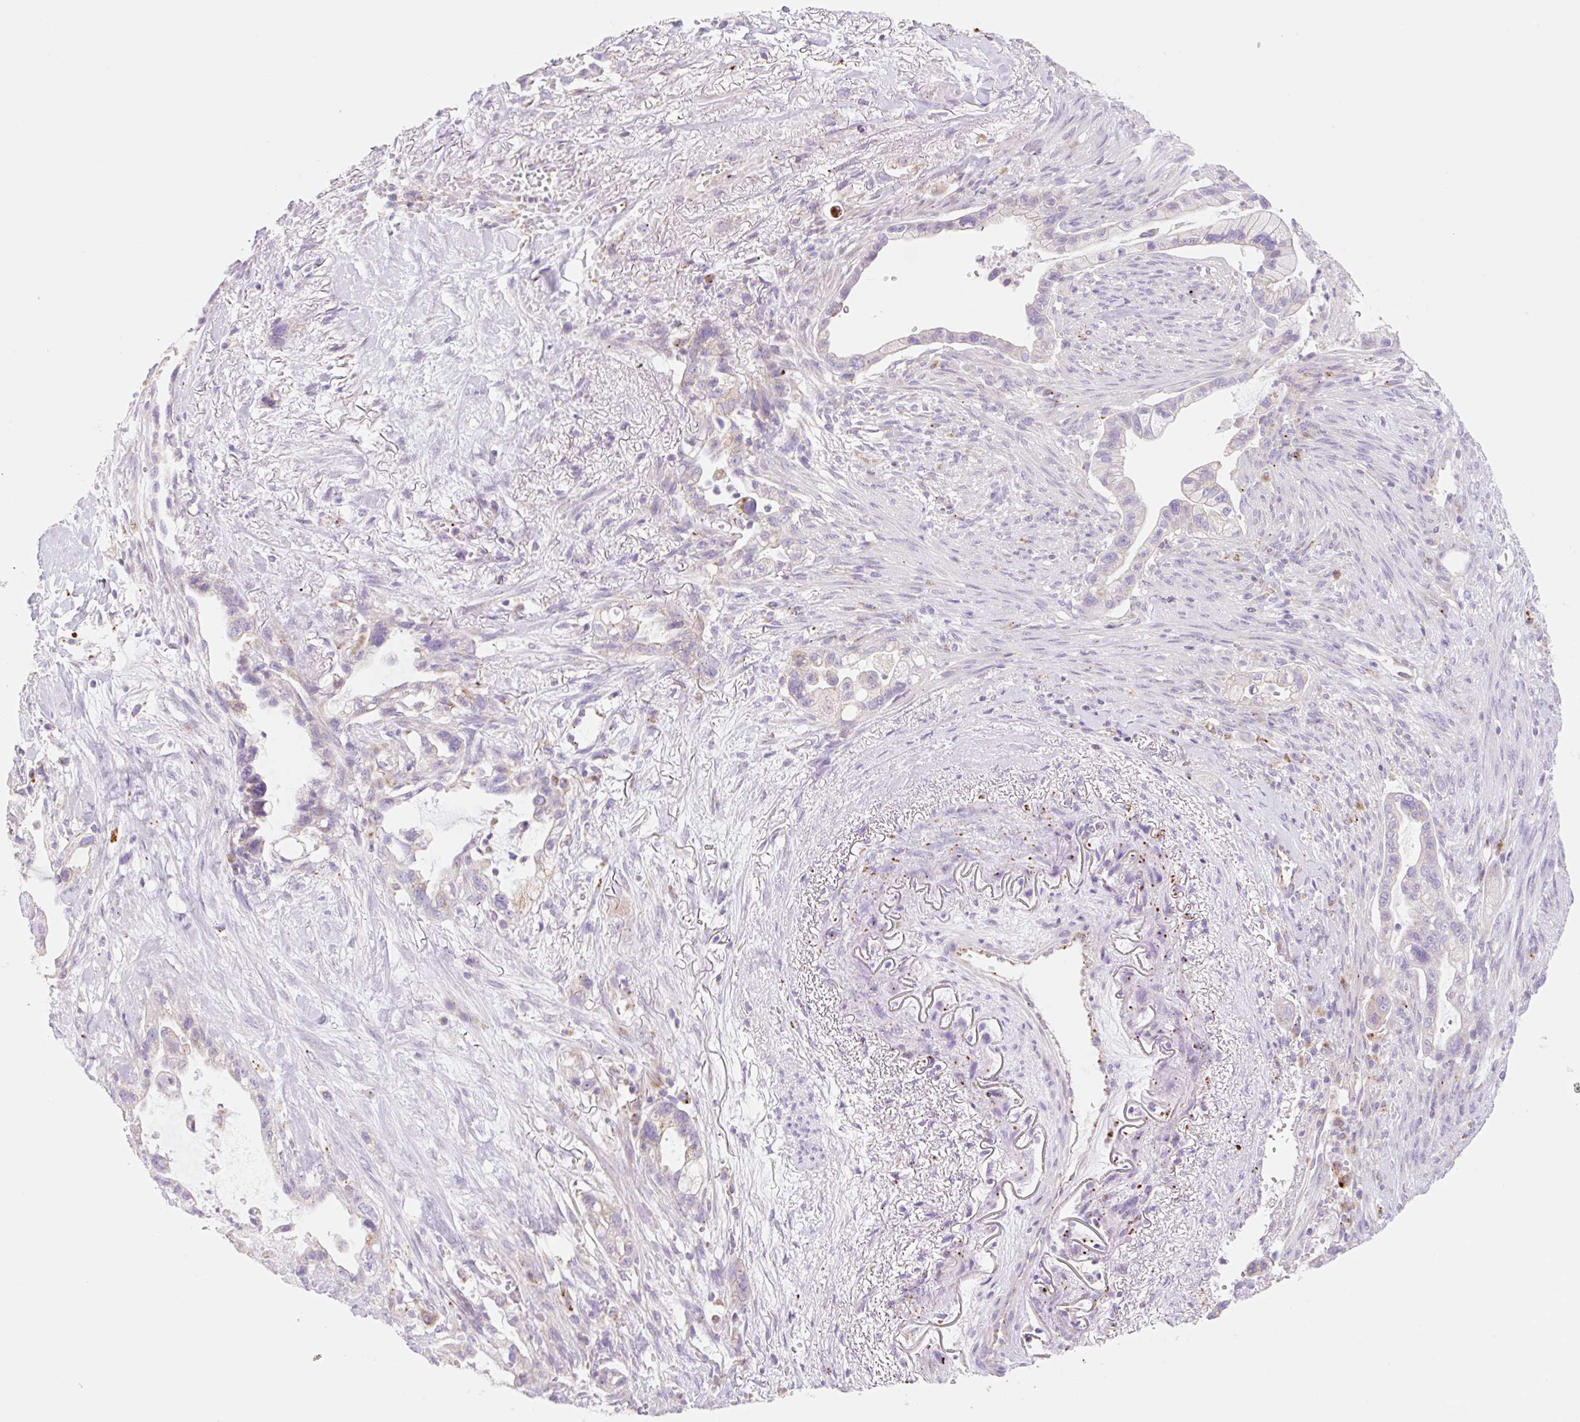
{"staining": {"intensity": "negative", "quantity": "none", "location": "none"}, "tissue": "pancreatic cancer", "cell_type": "Tumor cells", "image_type": "cancer", "snomed": [{"axis": "morphology", "description": "Adenocarcinoma, NOS"}, {"axis": "topography", "description": "Pancreas"}], "caption": "High magnification brightfield microscopy of pancreatic cancer stained with DAB (3,3'-diaminobenzidine) (brown) and counterstained with hematoxylin (blue): tumor cells show no significant staining.", "gene": "CLEC3A", "patient": {"sex": "male", "age": 44}}